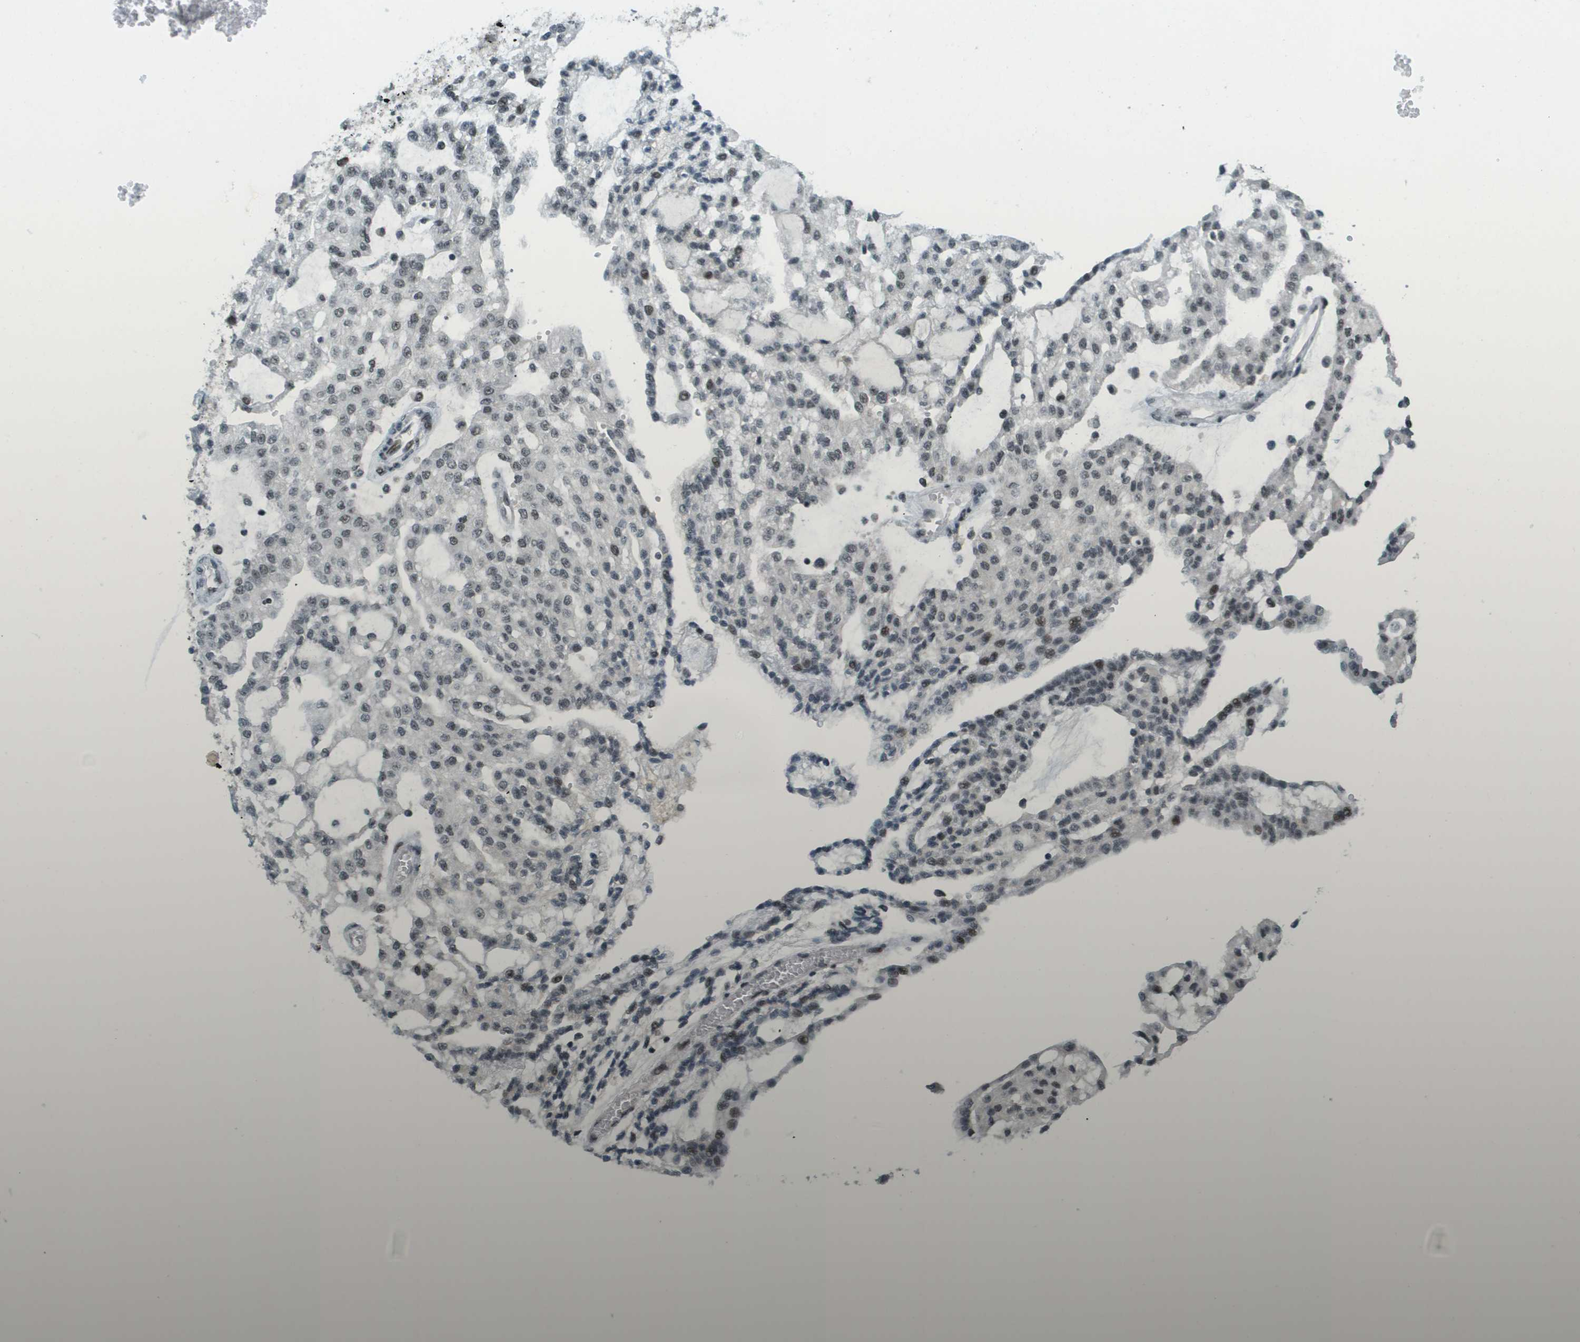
{"staining": {"intensity": "moderate", "quantity": "25%-75%", "location": "nuclear"}, "tissue": "renal cancer", "cell_type": "Tumor cells", "image_type": "cancer", "snomed": [{"axis": "morphology", "description": "Adenocarcinoma, NOS"}, {"axis": "topography", "description": "Kidney"}], "caption": "Human adenocarcinoma (renal) stained with a protein marker displays moderate staining in tumor cells.", "gene": "IRF7", "patient": {"sex": "male", "age": 63}}